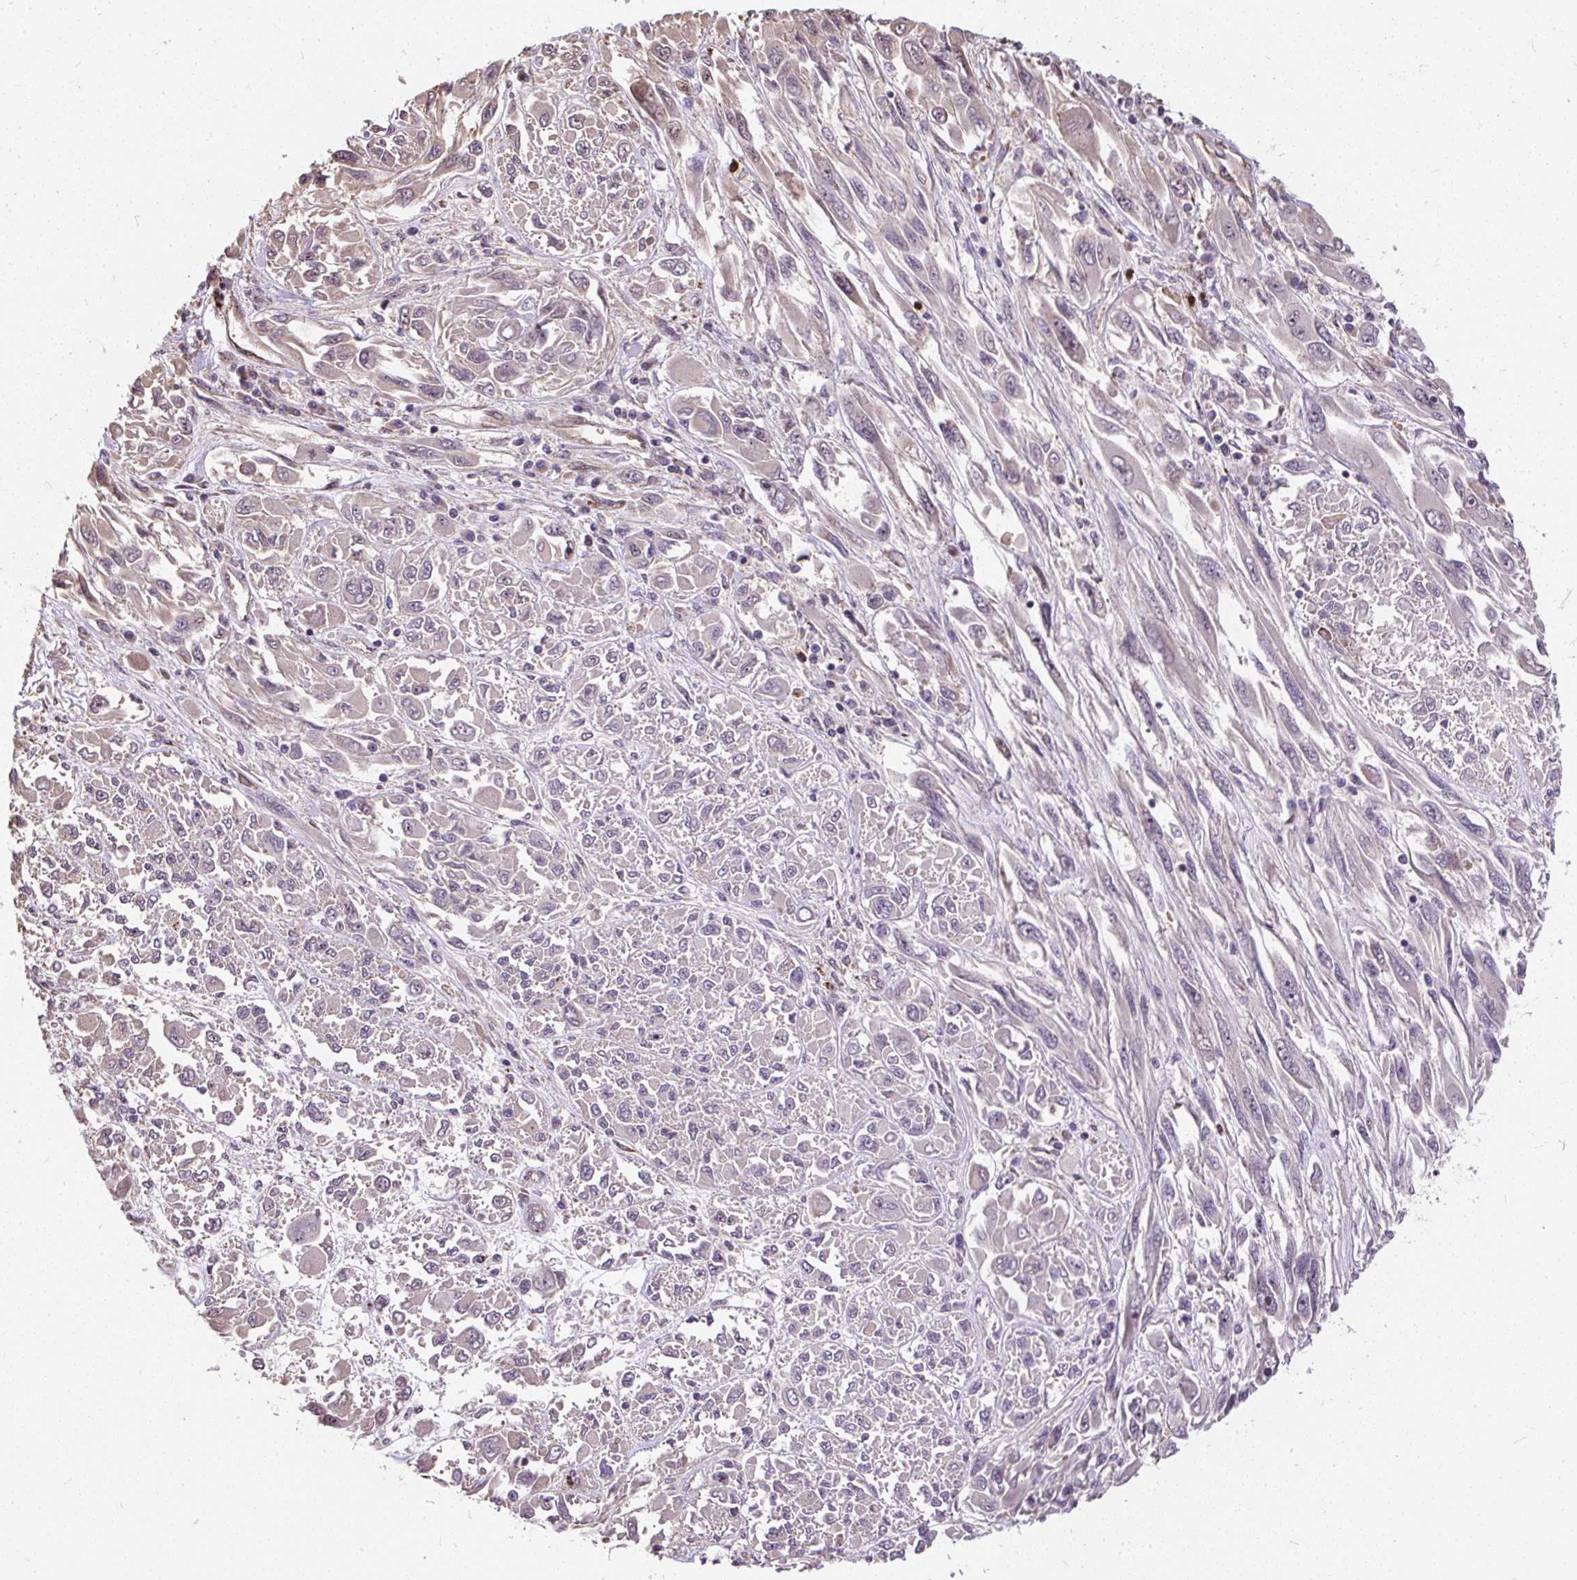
{"staining": {"intensity": "negative", "quantity": "none", "location": "none"}, "tissue": "melanoma", "cell_type": "Tumor cells", "image_type": "cancer", "snomed": [{"axis": "morphology", "description": "Malignant melanoma, NOS"}, {"axis": "topography", "description": "Skin"}], "caption": "A micrograph of human malignant melanoma is negative for staining in tumor cells. Nuclei are stained in blue.", "gene": "PUS7L", "patient": {"sex": "female", "age": 91}}